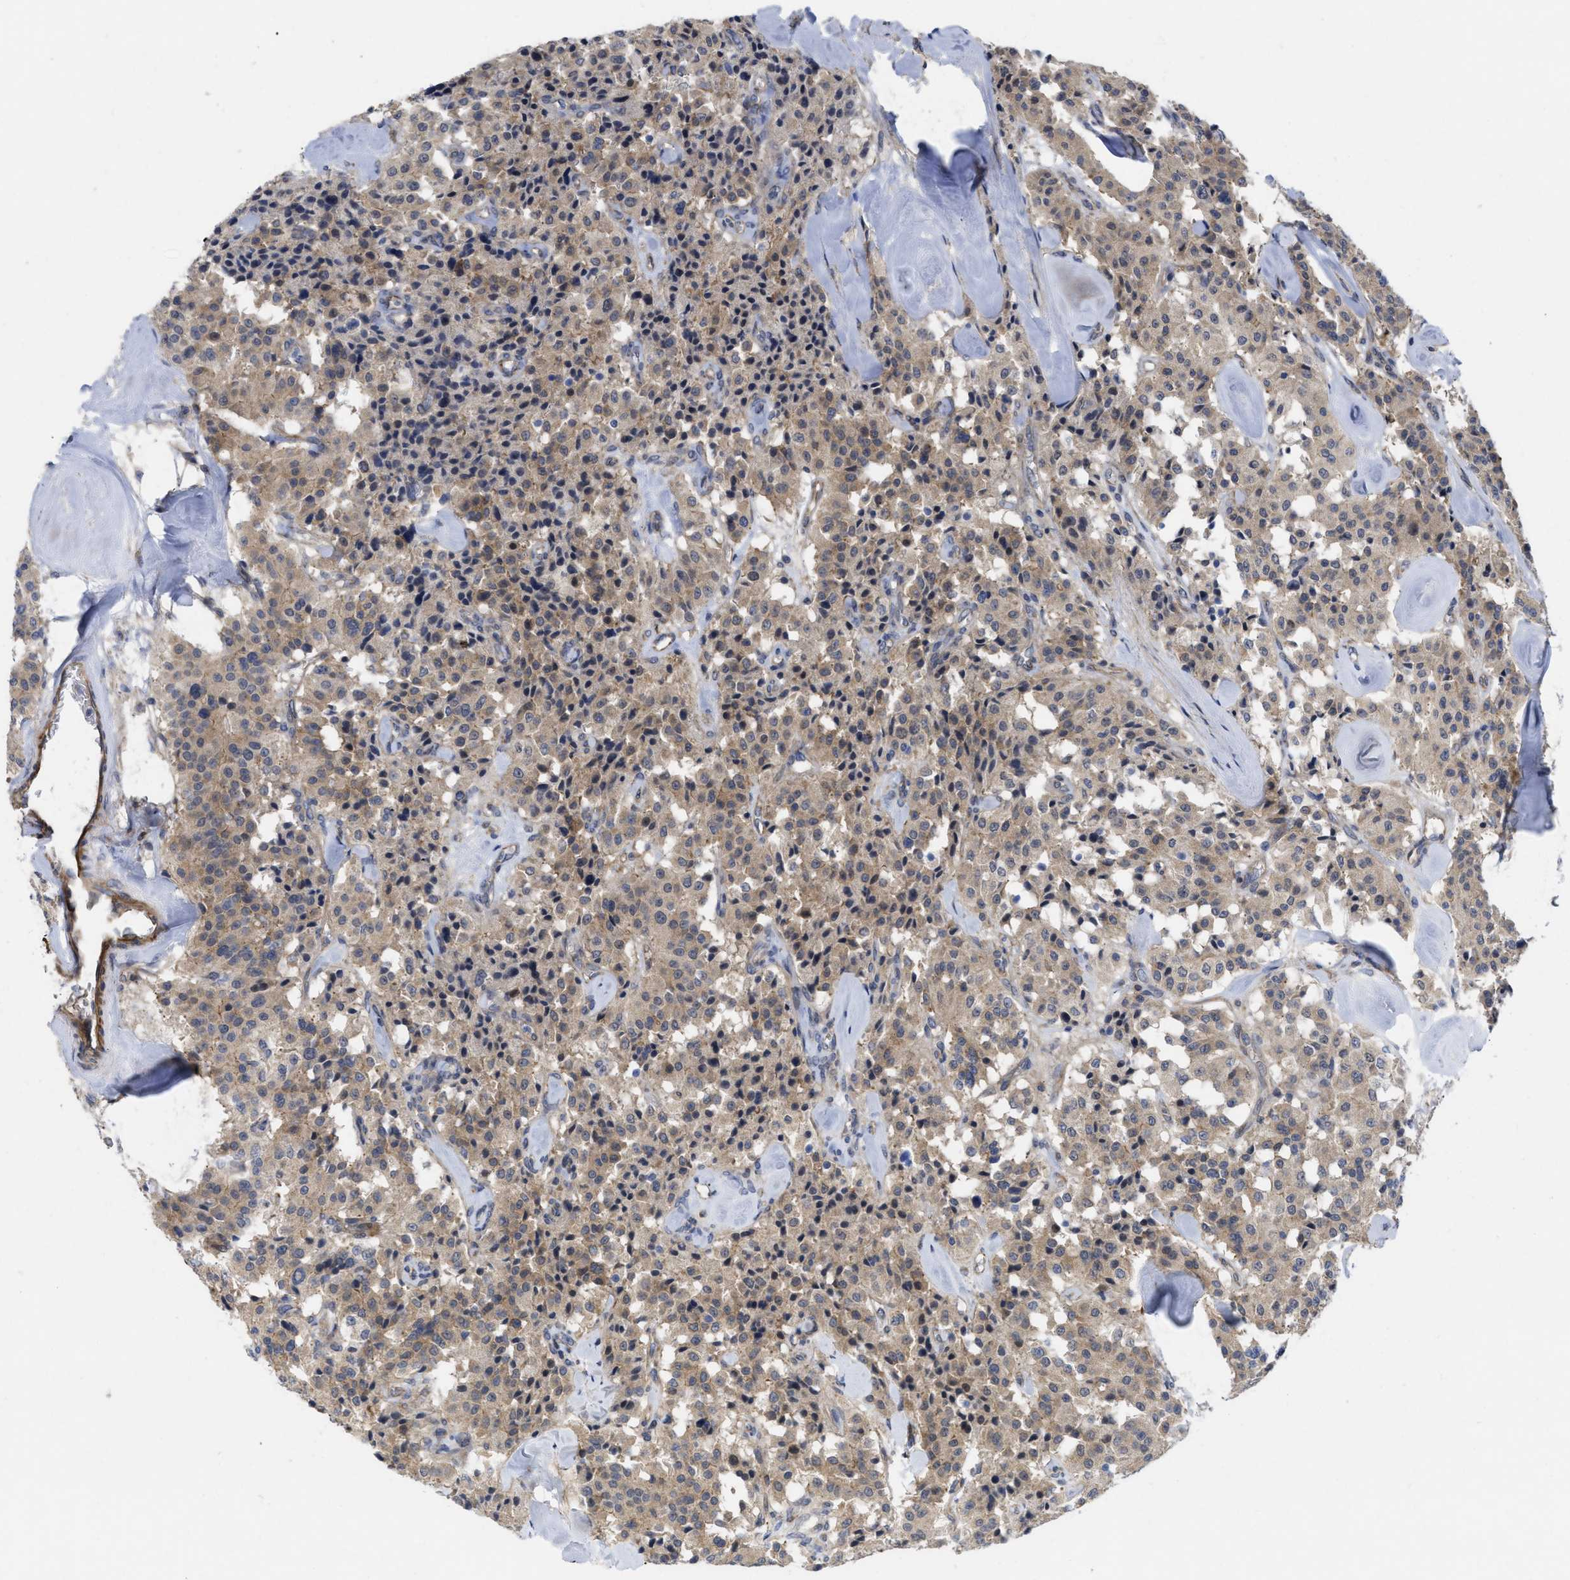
{"staining": {"intensity": "weak", "quantity": ">75%", "location": "cytoplasmic/membranous"}, "tissue": "carcinoid", "cell_type": "Tumor cells", "image_type": "cancer", "snomed": [{"axis": "morphology", "description": "Carcinoid, malignant, NOS"}, {"axis": "topography", "description": "Lung"}], "caption": "The histopathology image exhibits staining of carcinoid, revealing weak cytoplasmic/membranous protein staining (brown color) within tumor cells.", "gene": "ARHGEF26", "patient": {"sex": "male", "age": 30}}